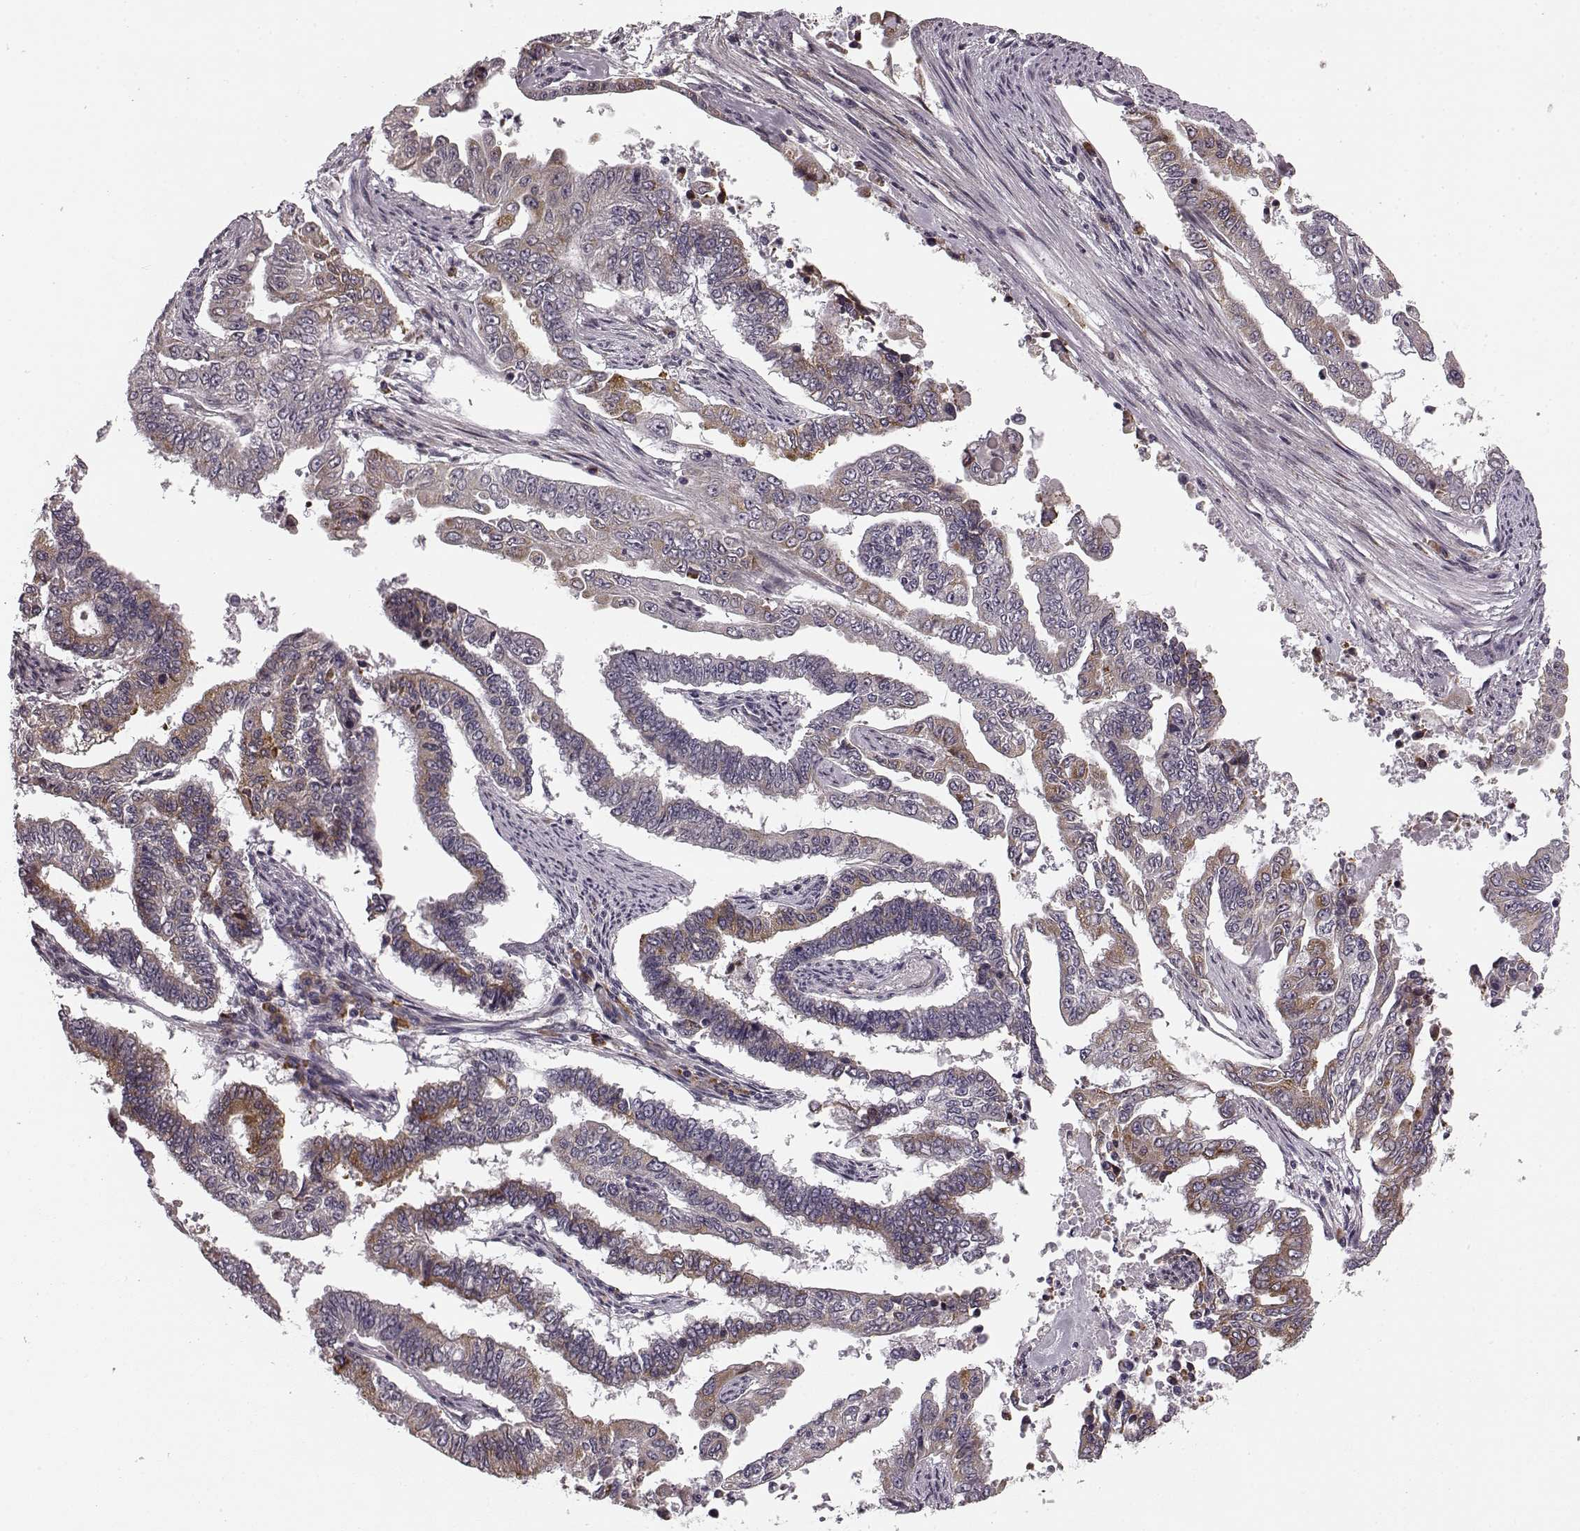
{"staining": {"intensity": "moderate", "quantity": "25%-75%", "location": "cytoplasmic/membranous"}, "tissue": "endometrial cancer", "cell_type": "Tumor cells", "image_type": "cancer", "snomed": [{"axis": "morphology", "description": "Adenocarcinoma, NOS"}, {"axis": "topography", "description": "Uterus"}], "caption": "This is a micrograph of IHC staining of adenocarcinoma (endometrial), which shows moderate staining in the cytoplasmic/membranous of tumor cells.", "gene": "FAM234B", "patient": {"sex": "female", "age": 59}}